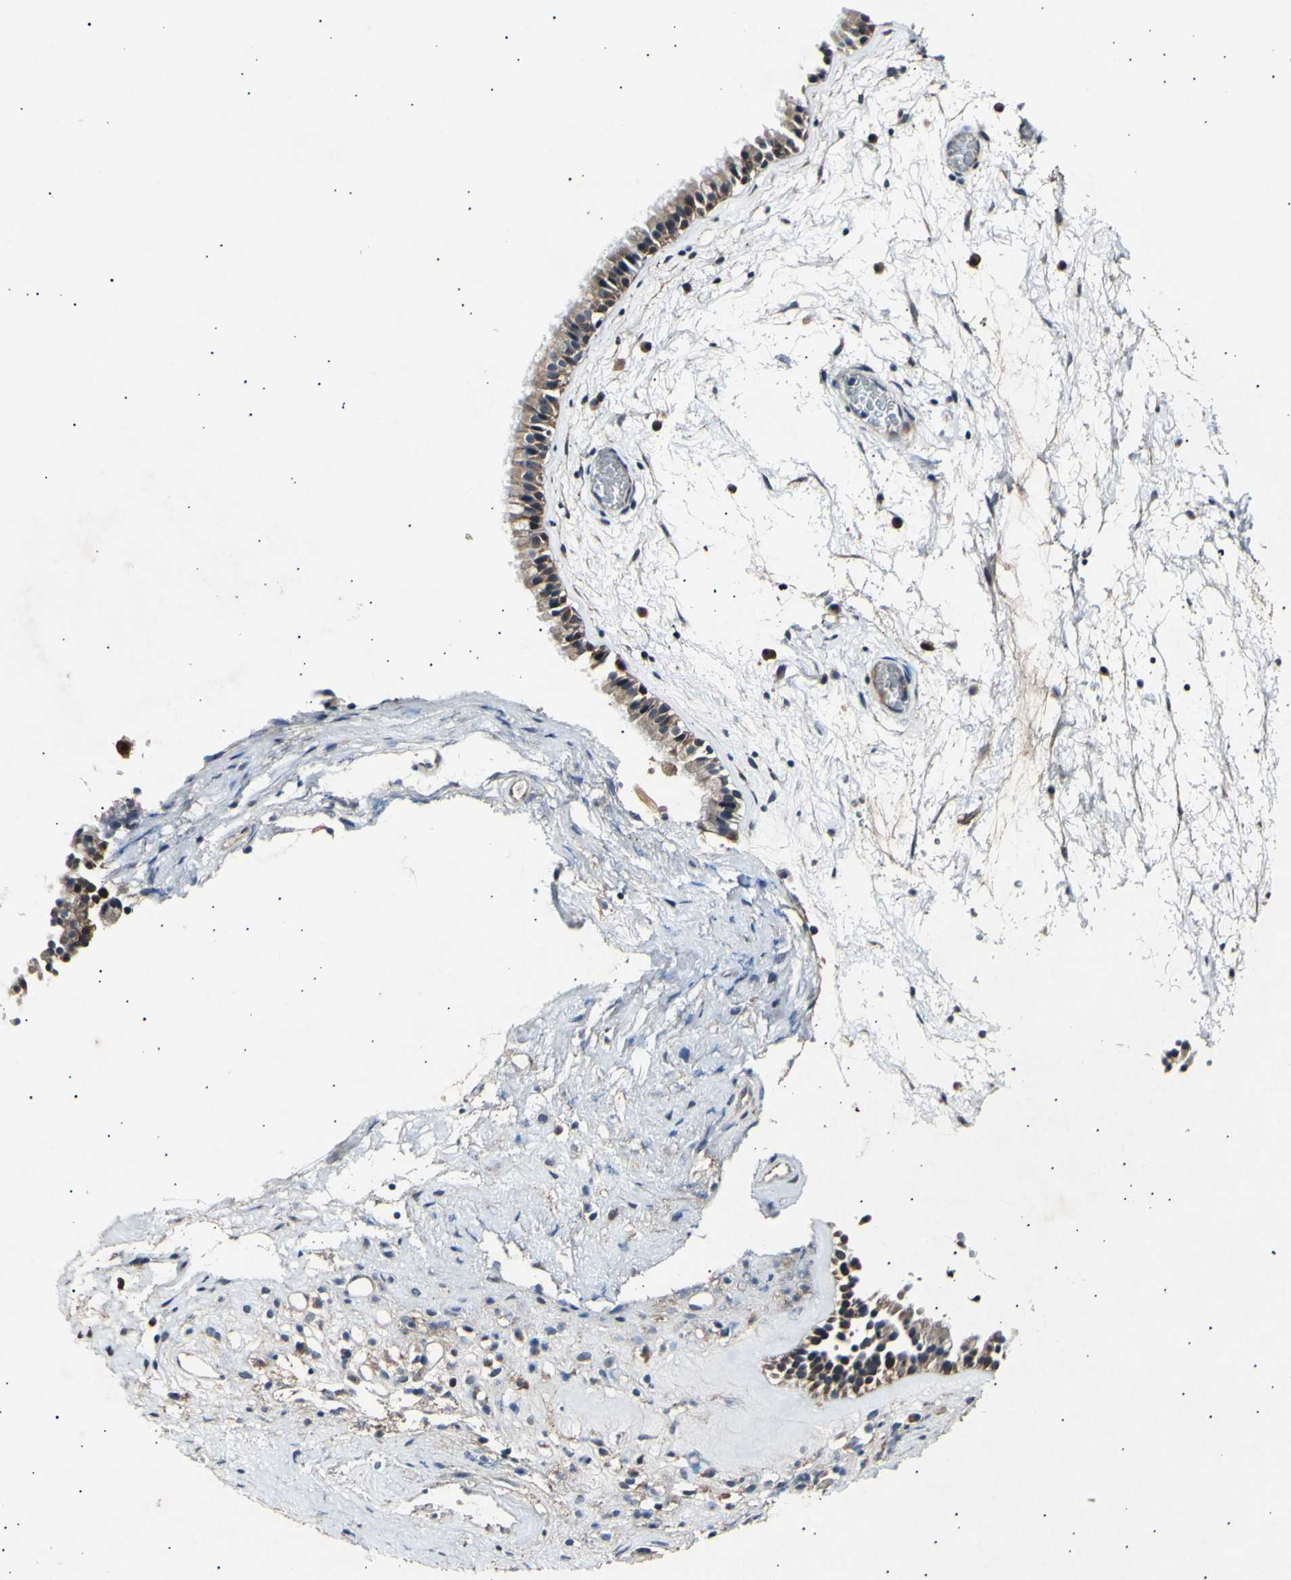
{"staining": {"intensity": "weak", "quantity": ">75%", "location": "cytoplasmic/membranous"}, "tissue": "nasopharynx", "cell_type": "Respiratory epithelial cells", "image_type": "normal", "snomed": [{"axis": "morphology", "description": "Normal tissue, NOS"}, {"axis": "morphology", "description": "Inflammation, NOS"}, {"axis": "topography", "description": "Nasopharynx"}], "caption": "Weak cytoplasmic/membranous protein staining is identified in approximately >75% of respiratory epithelial cells in nasopharynx. Immunohistochemistry (ihc) stains the protein of interest in brown and the nuclei are stained blue.", "gene": "ADCY3", "patient": {"sex": "male", "age": 48}}